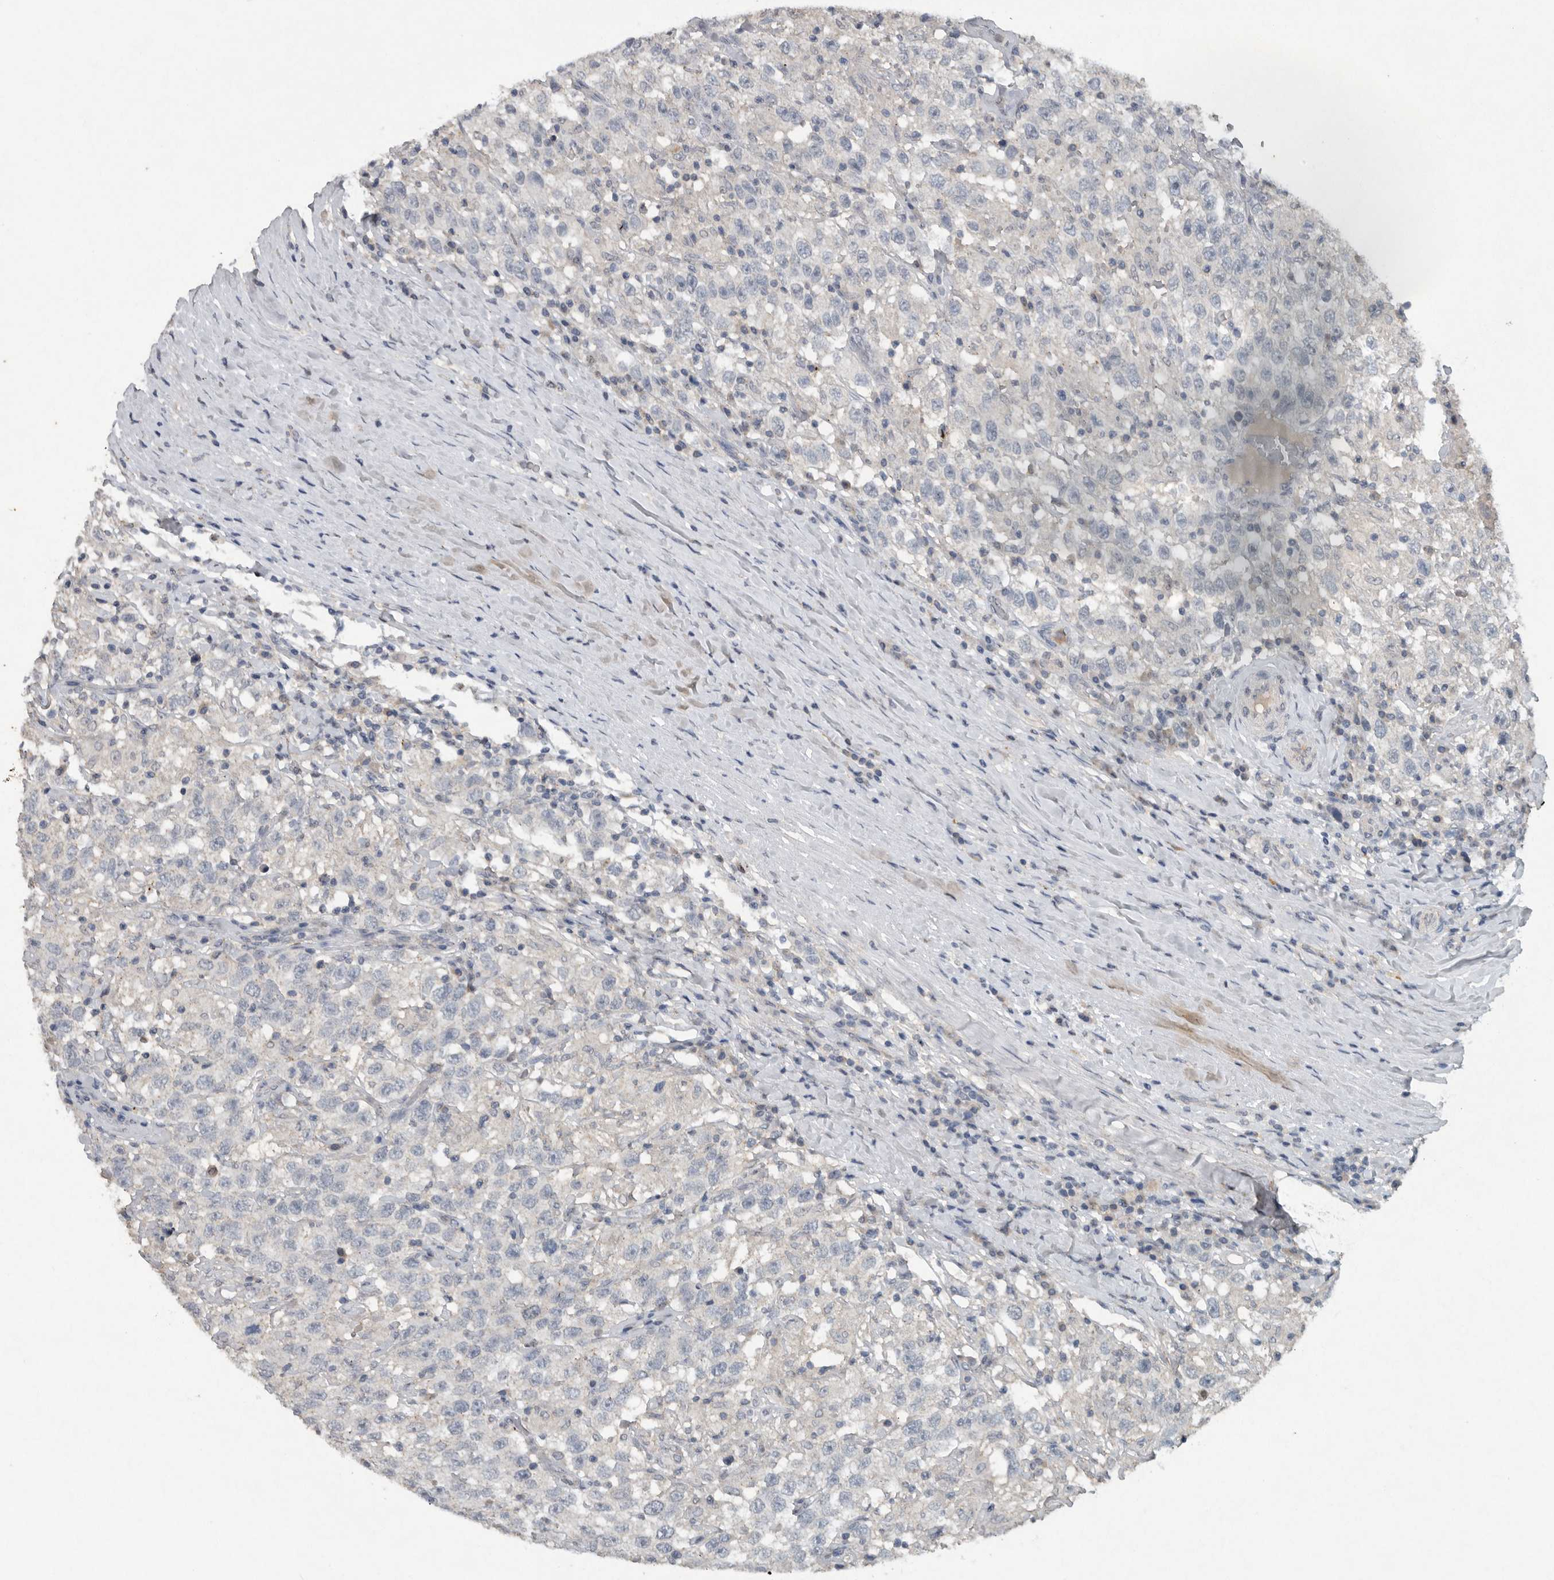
{"staining": {"intensity": "negative", "quantity": "none", "location": "none"}, "tissue": "testis cancer", "cell_type": "Tumor cells", "image_type": "cancer", "snomed": [{"axis": "morphology", "description": "Seminoma, NOS"}, {"axis": "topography", "description": "Testis"}], "caption": "Photomicrograph shows no protein expression in tumor cells of seminoma (testis) tissue.", "gene": "IL20", "patient": {"sex": "male", "age": 41}}